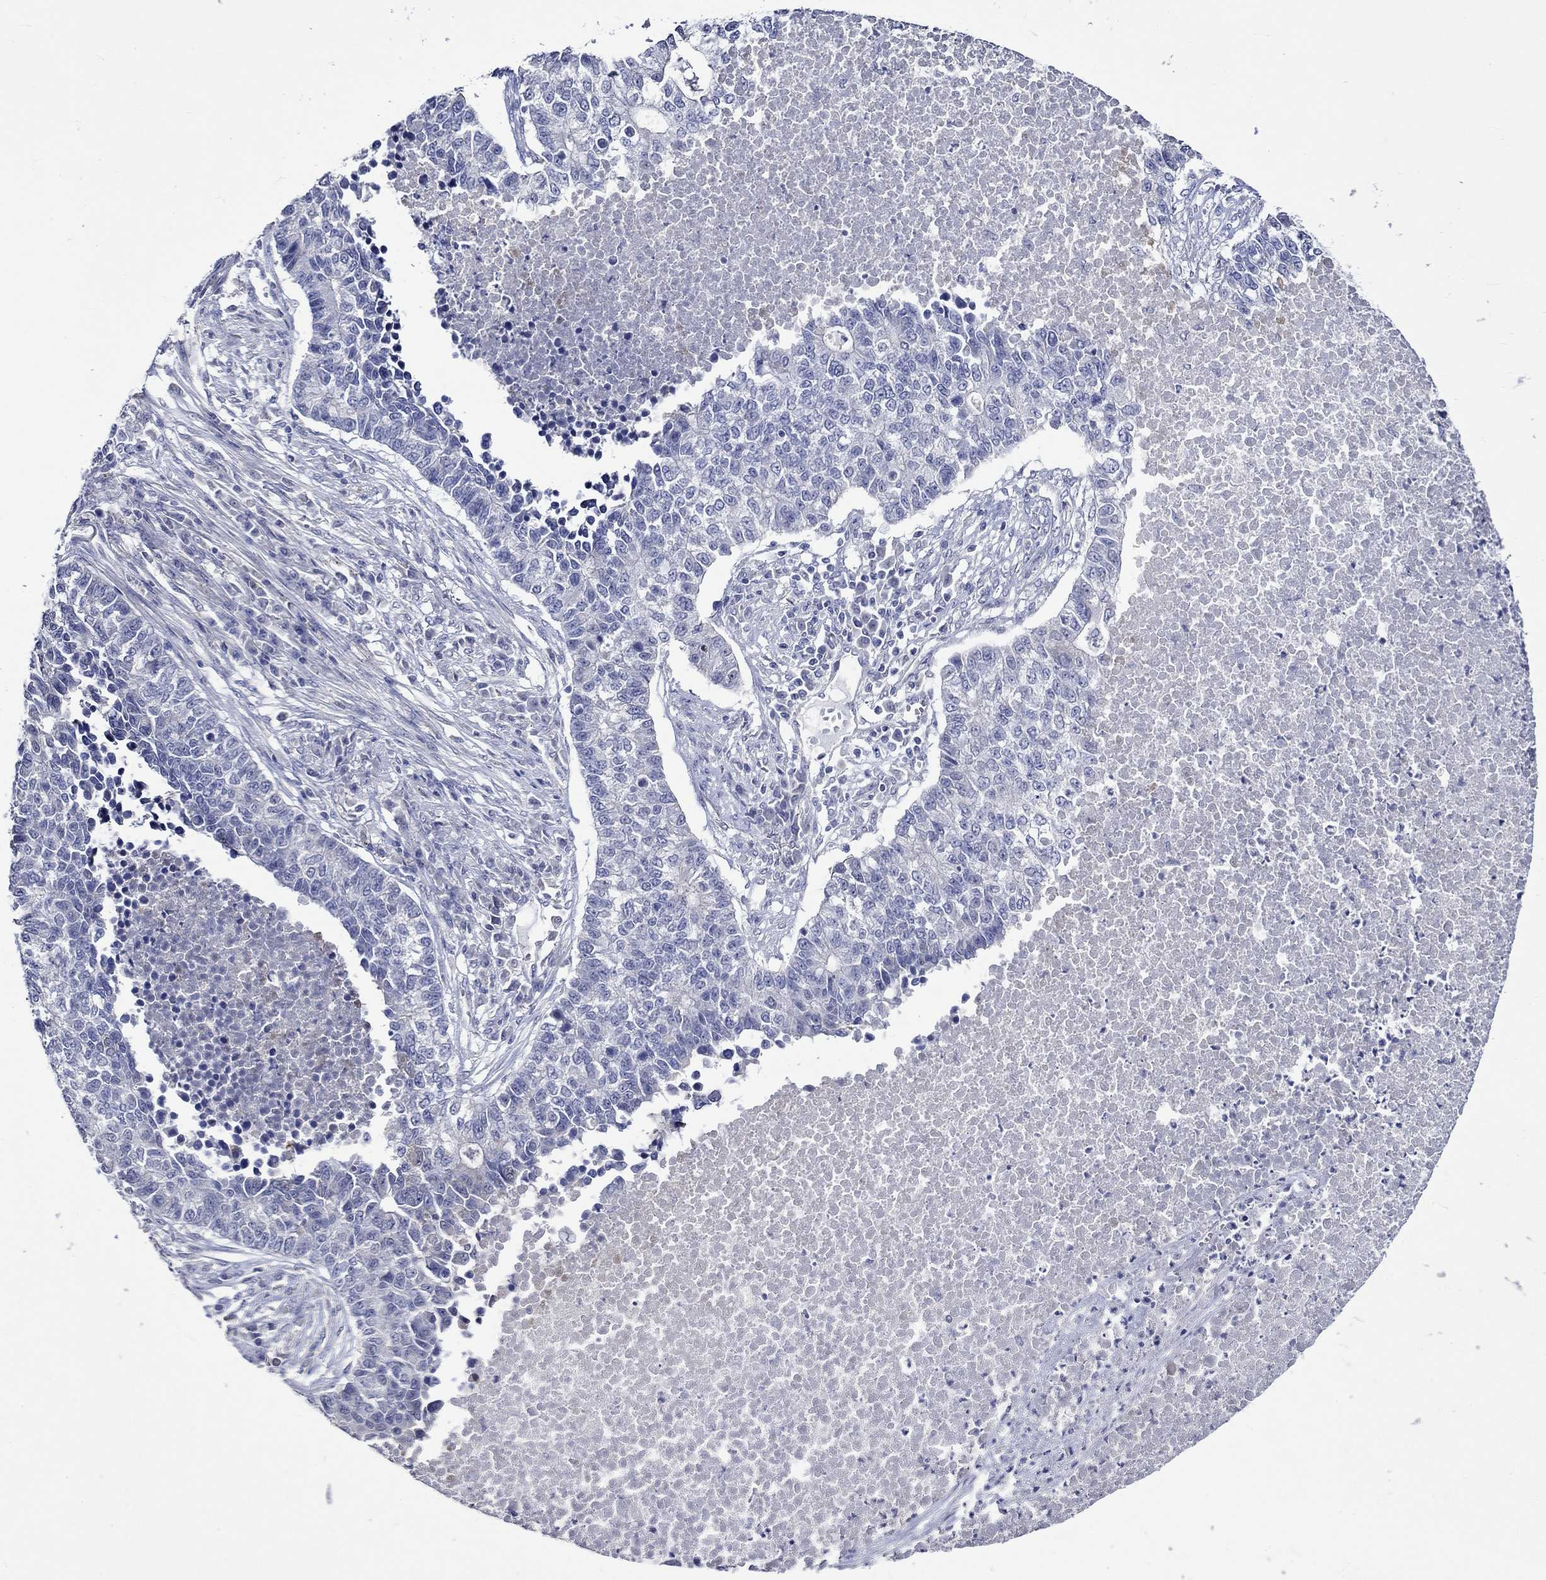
{"staining": {"intensity": "negative", "quantity": "none", "location": "none"}, "tissue": "lung cancer", "cell_type": "Tumor cells", "image_type": "cancer", "snomed": [{"axis": "morphology", "description": "Adenocarcinoma, NOS"}, {"axis": "topography", "description": "Lung"}], "caption": "DAB (3,3'-diaminobenzidine) immunohistochemical staining of human lung cancer (adenocarcinoma) displays no significant positivity in tumor cells.", "gene": "CRYAB", "patient": {"sex": "male", "age": 57}}